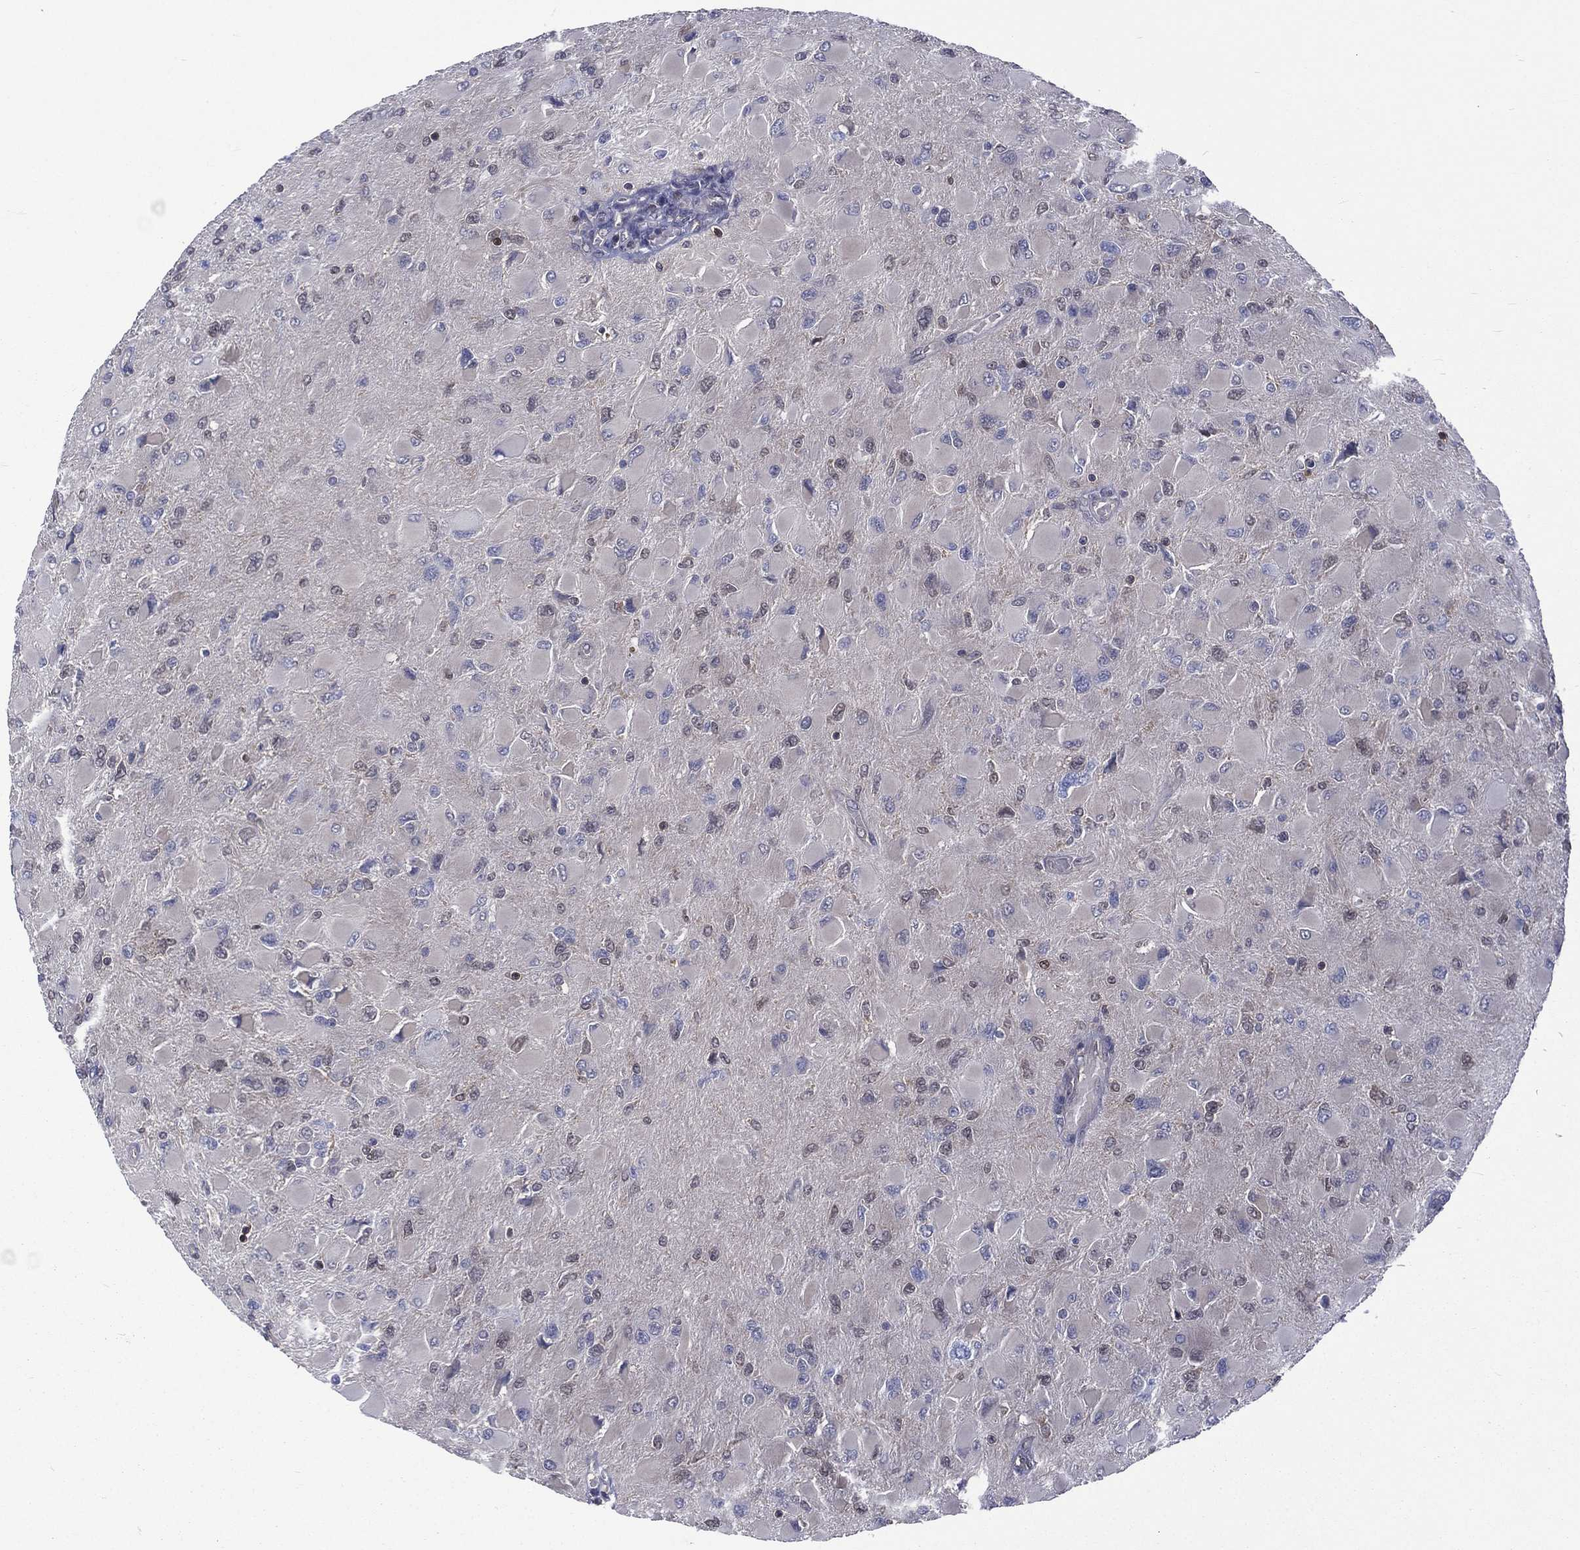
{"staining": {"intensity": "moderate", "quantity": "<25%", "location": "nuclear"}, "tissue": "glioma", "cell_type": "Tumor cells", "image_type": "cancer", "snomed": [{"axis": "morphology", "description": "Glioma, malignant, High grade"}, {"axis": "topography", "description": "Cerebral cortex"}], "caption": "Immunohistochemical staining of human high-grade glioma (malignant) shows low levels of moderate nuclear protein staining in approximately <25% of tumor cells. (brown staining indicates protein expression, while blue staining denotes nuclei).", "gene": "MTAP", "patient": {"sex": "female", "age": 36}}